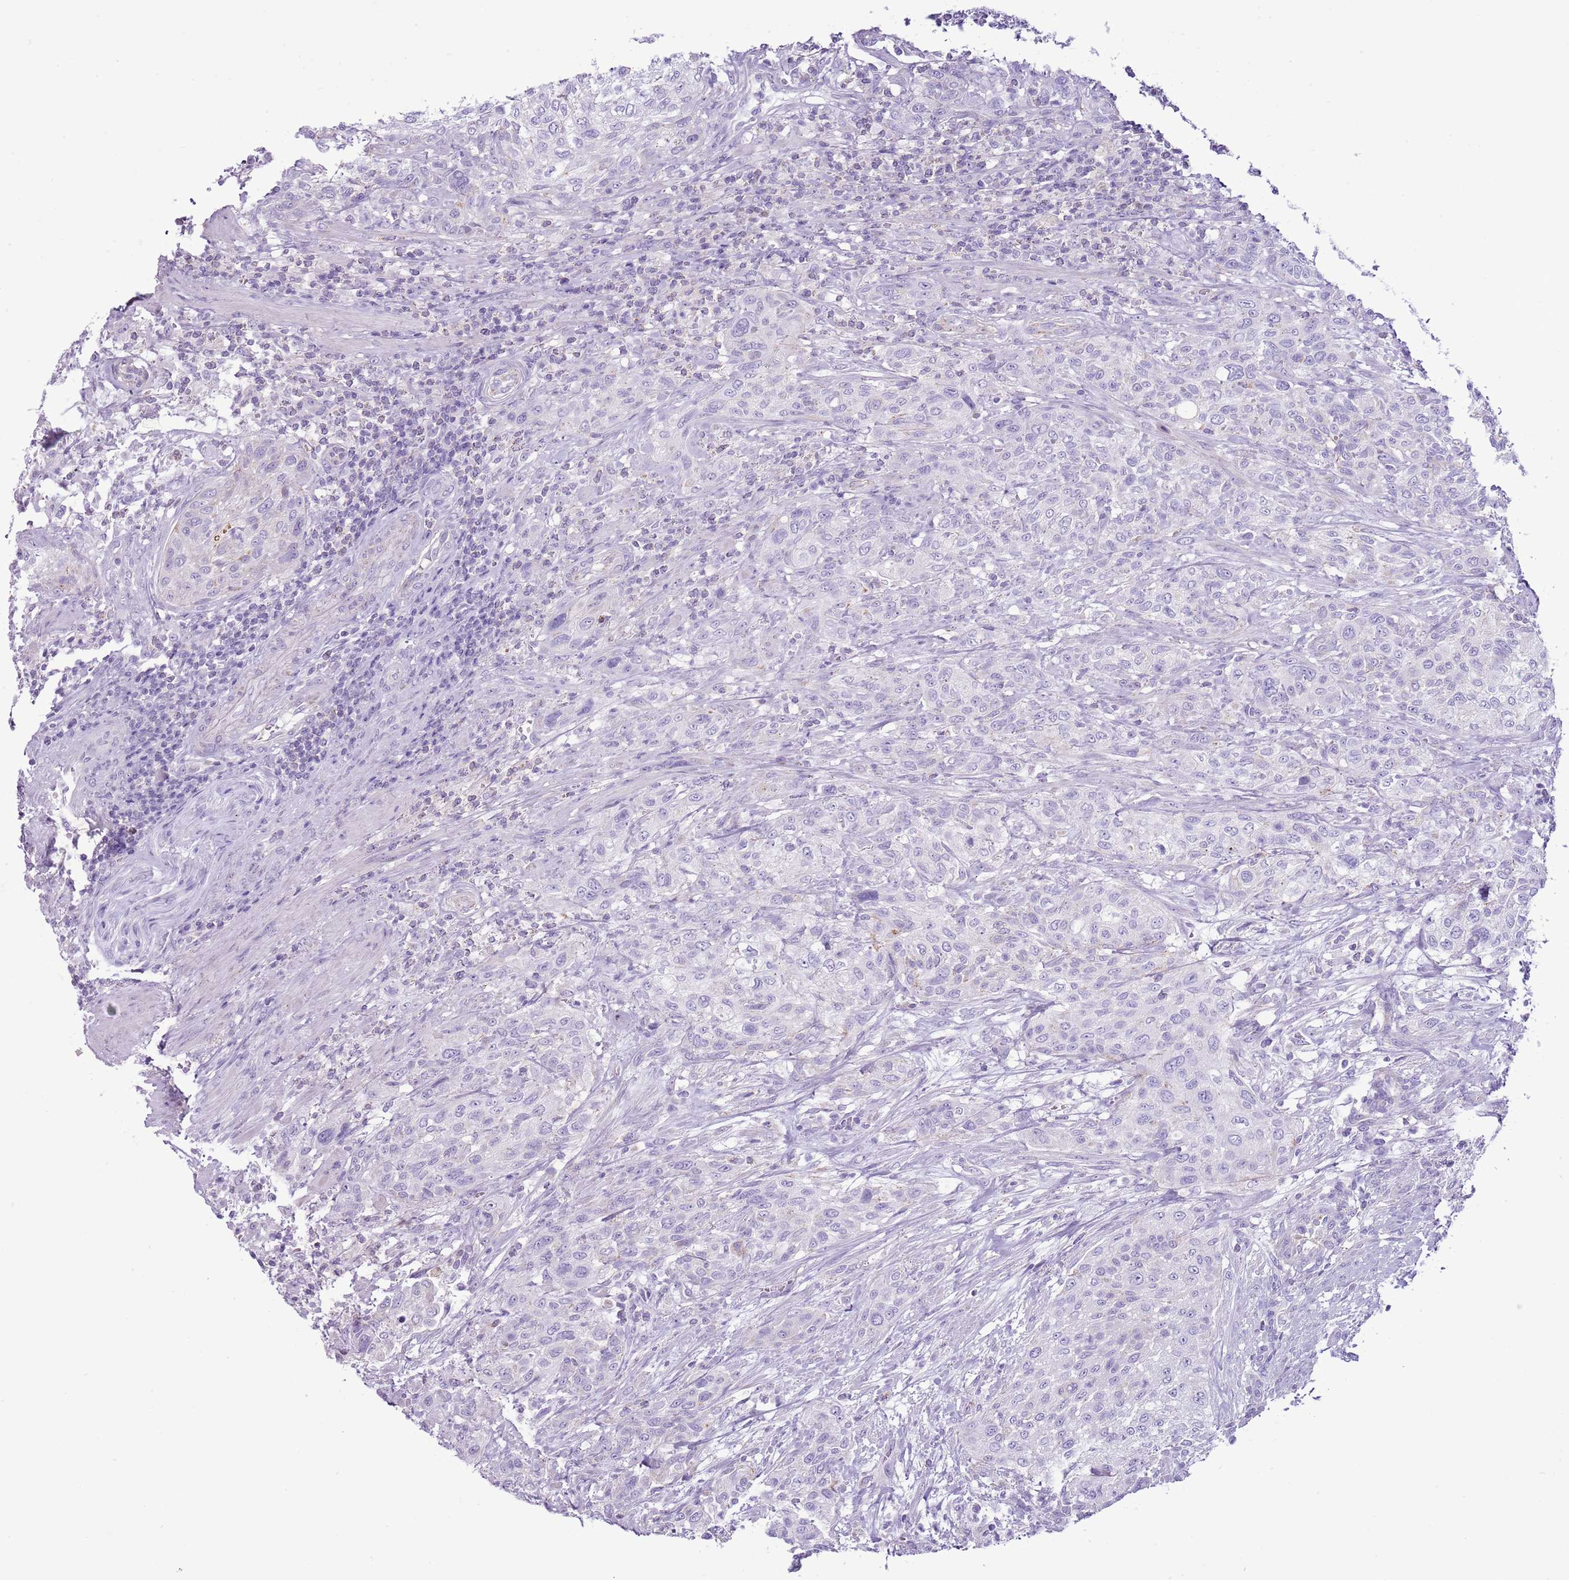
{"staining": {"intensity": "negative", "quantity": "none", "location": "none"}, "tissue": "urothelial cancer", "cell_type": "Tumor cells", "image_type": "cancer", "snomed": [{"axis": "morphology", "description": "Normal tissue, NOS"}, {"axis": "morphology", "description": "Urothelial carcinoma, NOS"}, {"axis": "topography", "description": "Urinary bladder"}, {"axis": "topography", "description": "Peripheral nerve tissue"}], "caption": "IHC histopathology image of neoplastic tissue: human urothelial cancer stained with DAB demonstrates no significant protein expression in tumor cells.", "gene": "SLC23A1", "patient": {"sex": "male", "age": 35}}